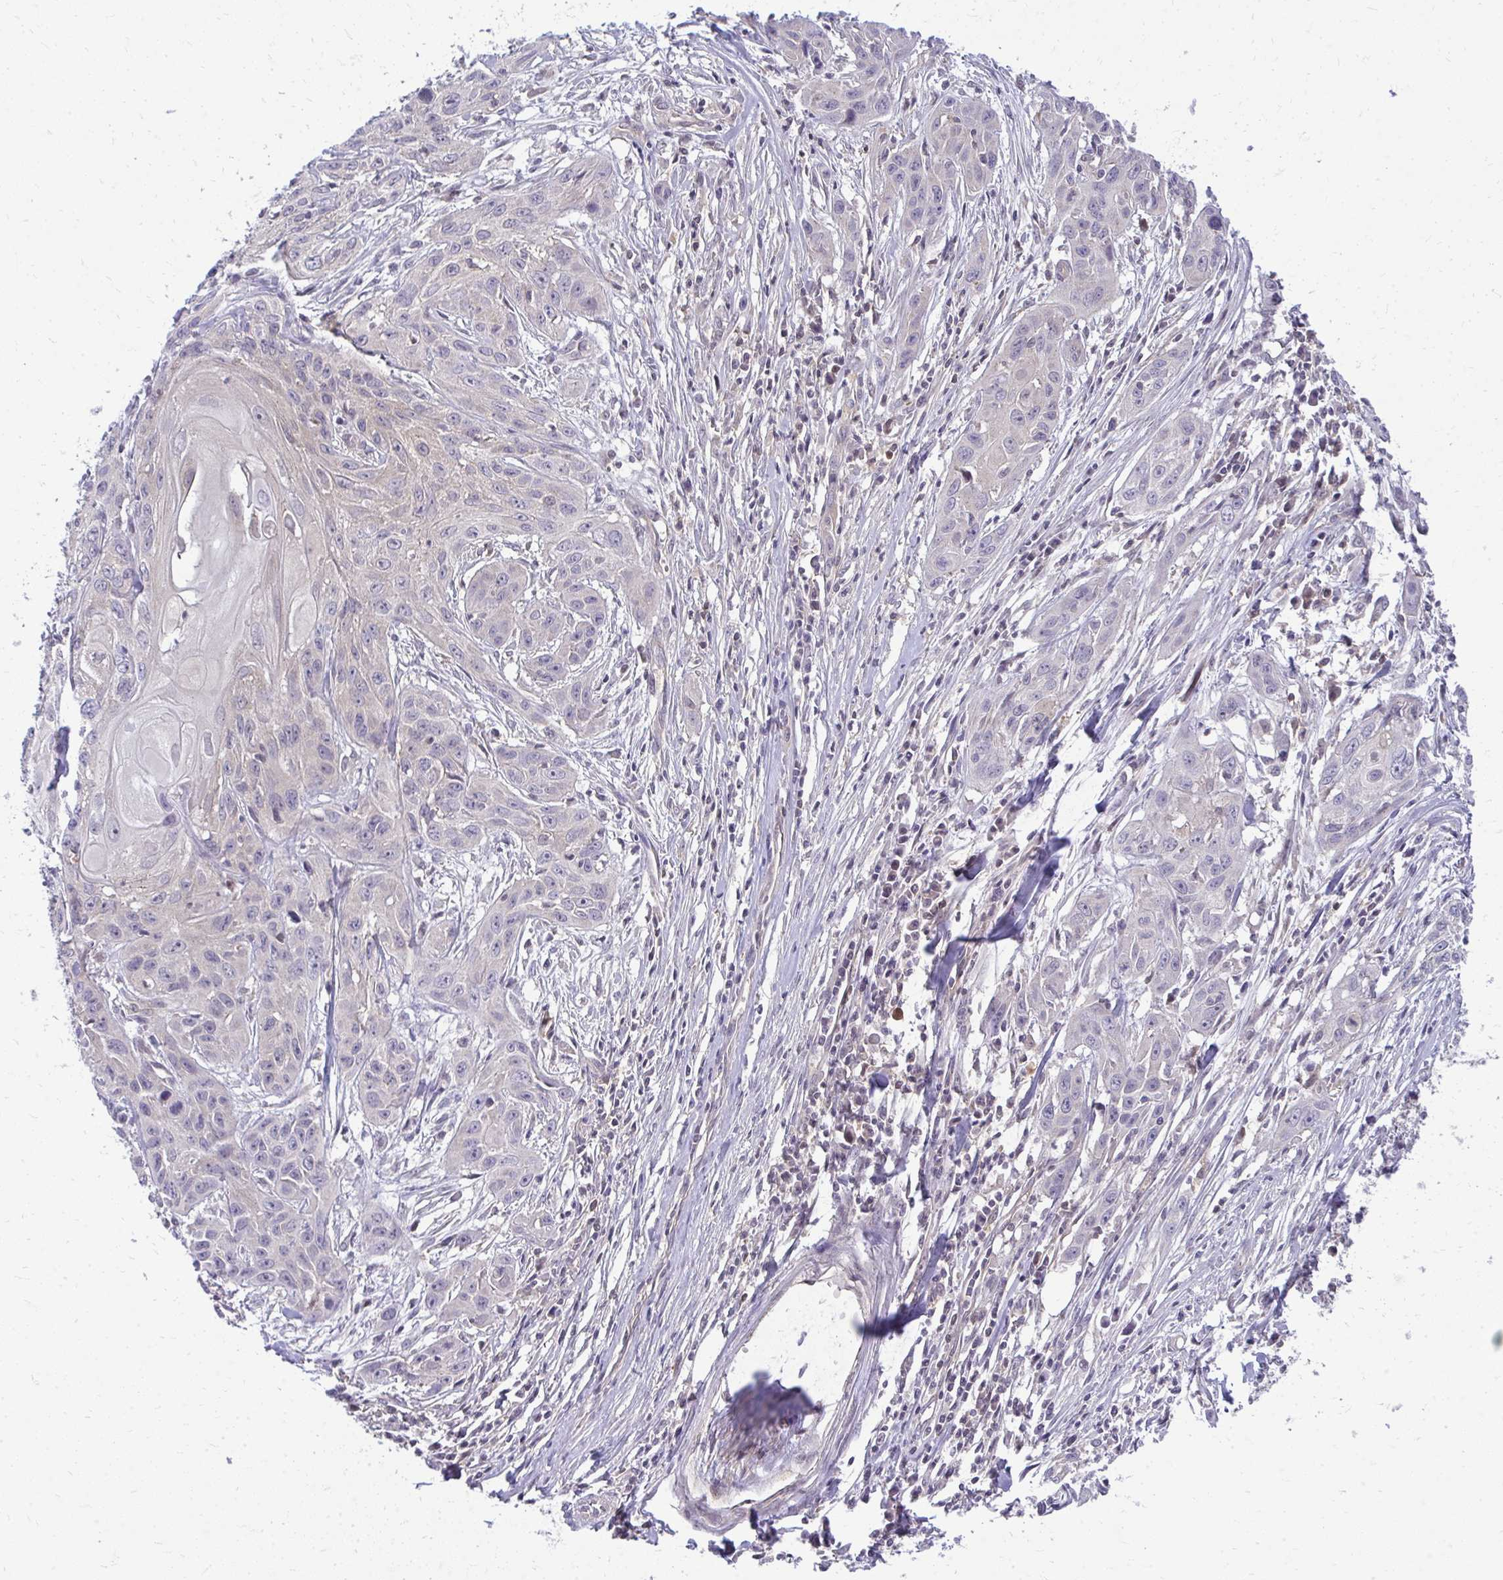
{"staining": {"intensity": "negative", "quantity": "none", "location": "none"}, "tissue": "skin cancer", "cell_type": "Tumor cells", "image_type": "cancer", "snomed": [{"axis": "morphology", "description": "Squamous cell carcinoma, NOS"}, {"axis": "topography", "description": "Skin"}, {"axis": "topography", "description": "Vulva"}], "caption": "The histopathology image demonstrates no significant positivity in tumor cells of skin cancer (squamous cell carcinoma).", "gene": "HDHD2", "patient": {"sex": "female", "age": 83}}